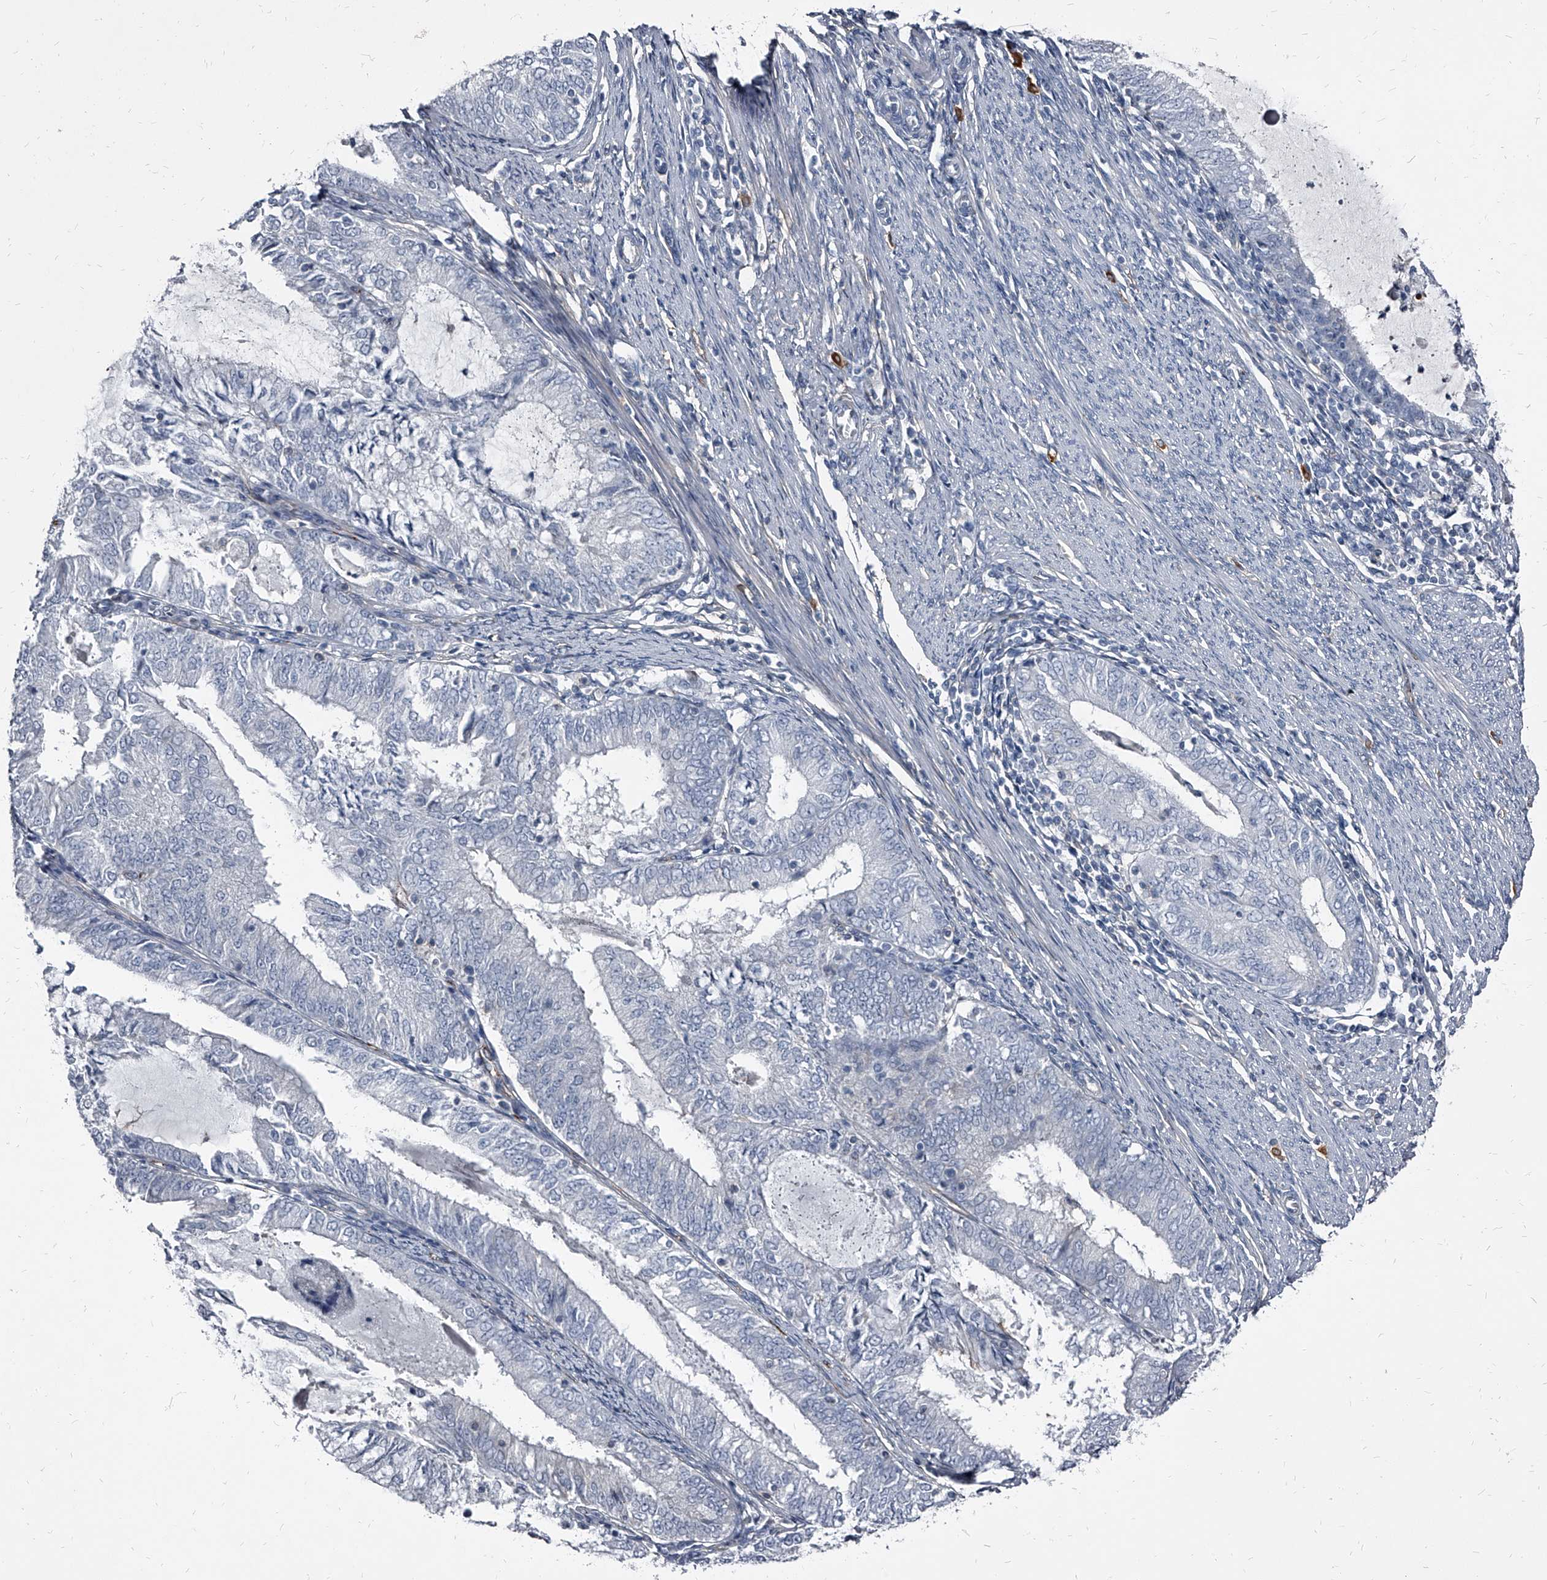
{"staining": {"intensity": "negative", "quantity": "none", "location": "none"}, "tissue": "endometrial cancer", "cell_type": "Tumor cells", "image_type": "cancer", "snomed": [{"axis": "morphology", "description": "Adenocarcinoma, NOS"}, {"axis": "topography", "description": "Endometrium"}], "caption": "Tumor cells show no significant protein expression in endometrial cancer (adenocarcinoma). (DAB immunohistochemistry (IHC), high magnification).", "gene": "PGLYRP3", "patient": {"sex": "female", "age": 57}}